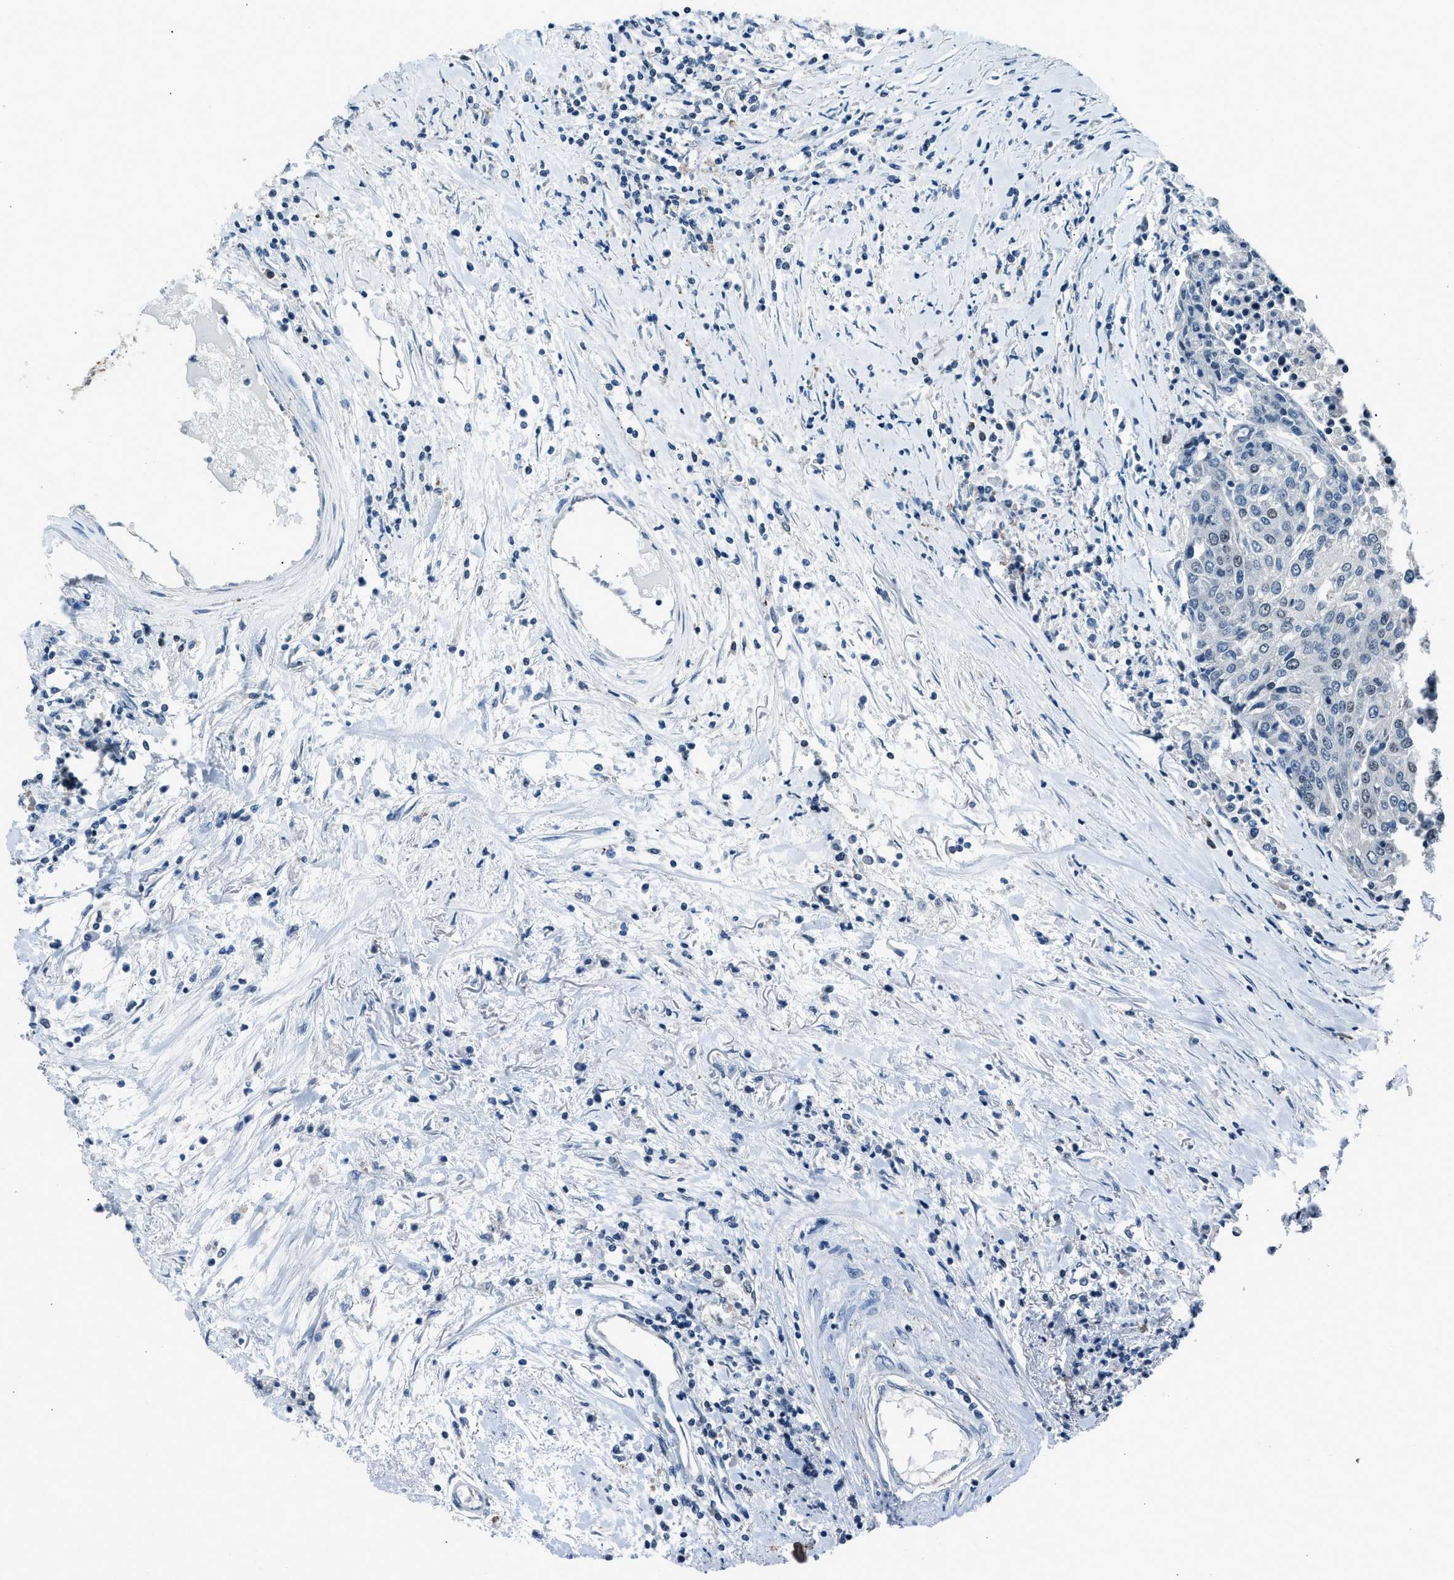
{"staining": {"intensity": "weak", "quantity": "<25%", "location": "nuclear"}, "tissue": "urothelial cancer", "cell_type": "Tumor cells", "image_type": "cancer", "snomed": [{"axis": "morphology", "description": "Urothelial carcinoma, High grade"}, {"axis": "topography", "description": "Urinary bladder"}], "caption": "Tumor cells show no significant protein expression in urothelial carcinoma (high-grade).", "gene": "ADCY1", "patient": {"sex": "female", "age": 85}}